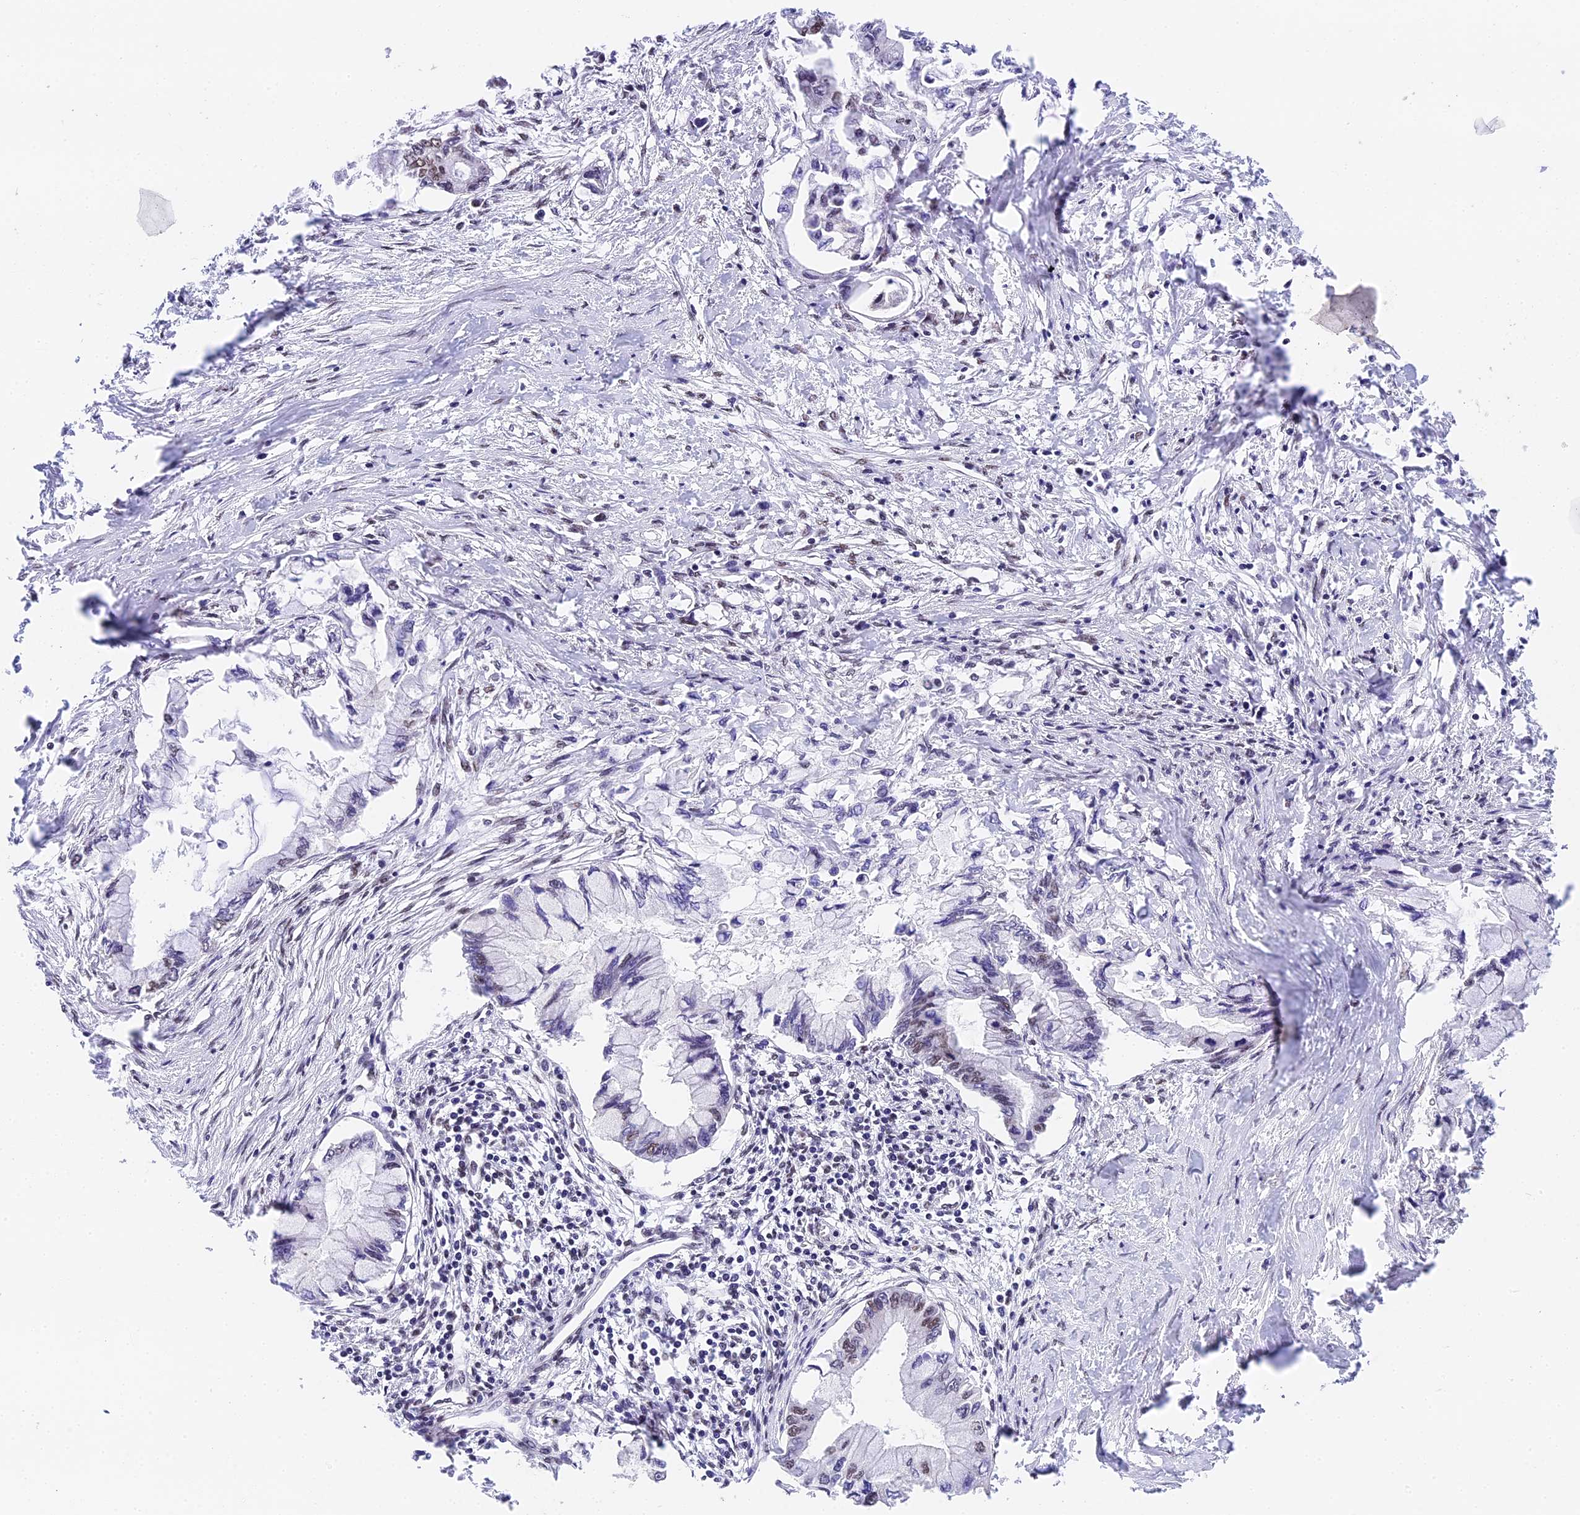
{"staining": {"intensity": "moderate", "quantity": "<25%", "location": "nuclear"}, "tissue": "pancreatic cancer", "cell_type": "Tumor cells", "image_type": "cancer", "snomed": [{"axis": "morphology", "description": "Adenocarcinoma, NOS"}, {"axis": "topography", "description": "Pancreas"}], "caption": "There is low levels of moderate nuclear staining in tumor cells of pancreatic cancer, as demonstrated by immunohistochemical staining (brown color).", "gene": "SBNO1", "patient": {"sex": "male", "age": 48}}